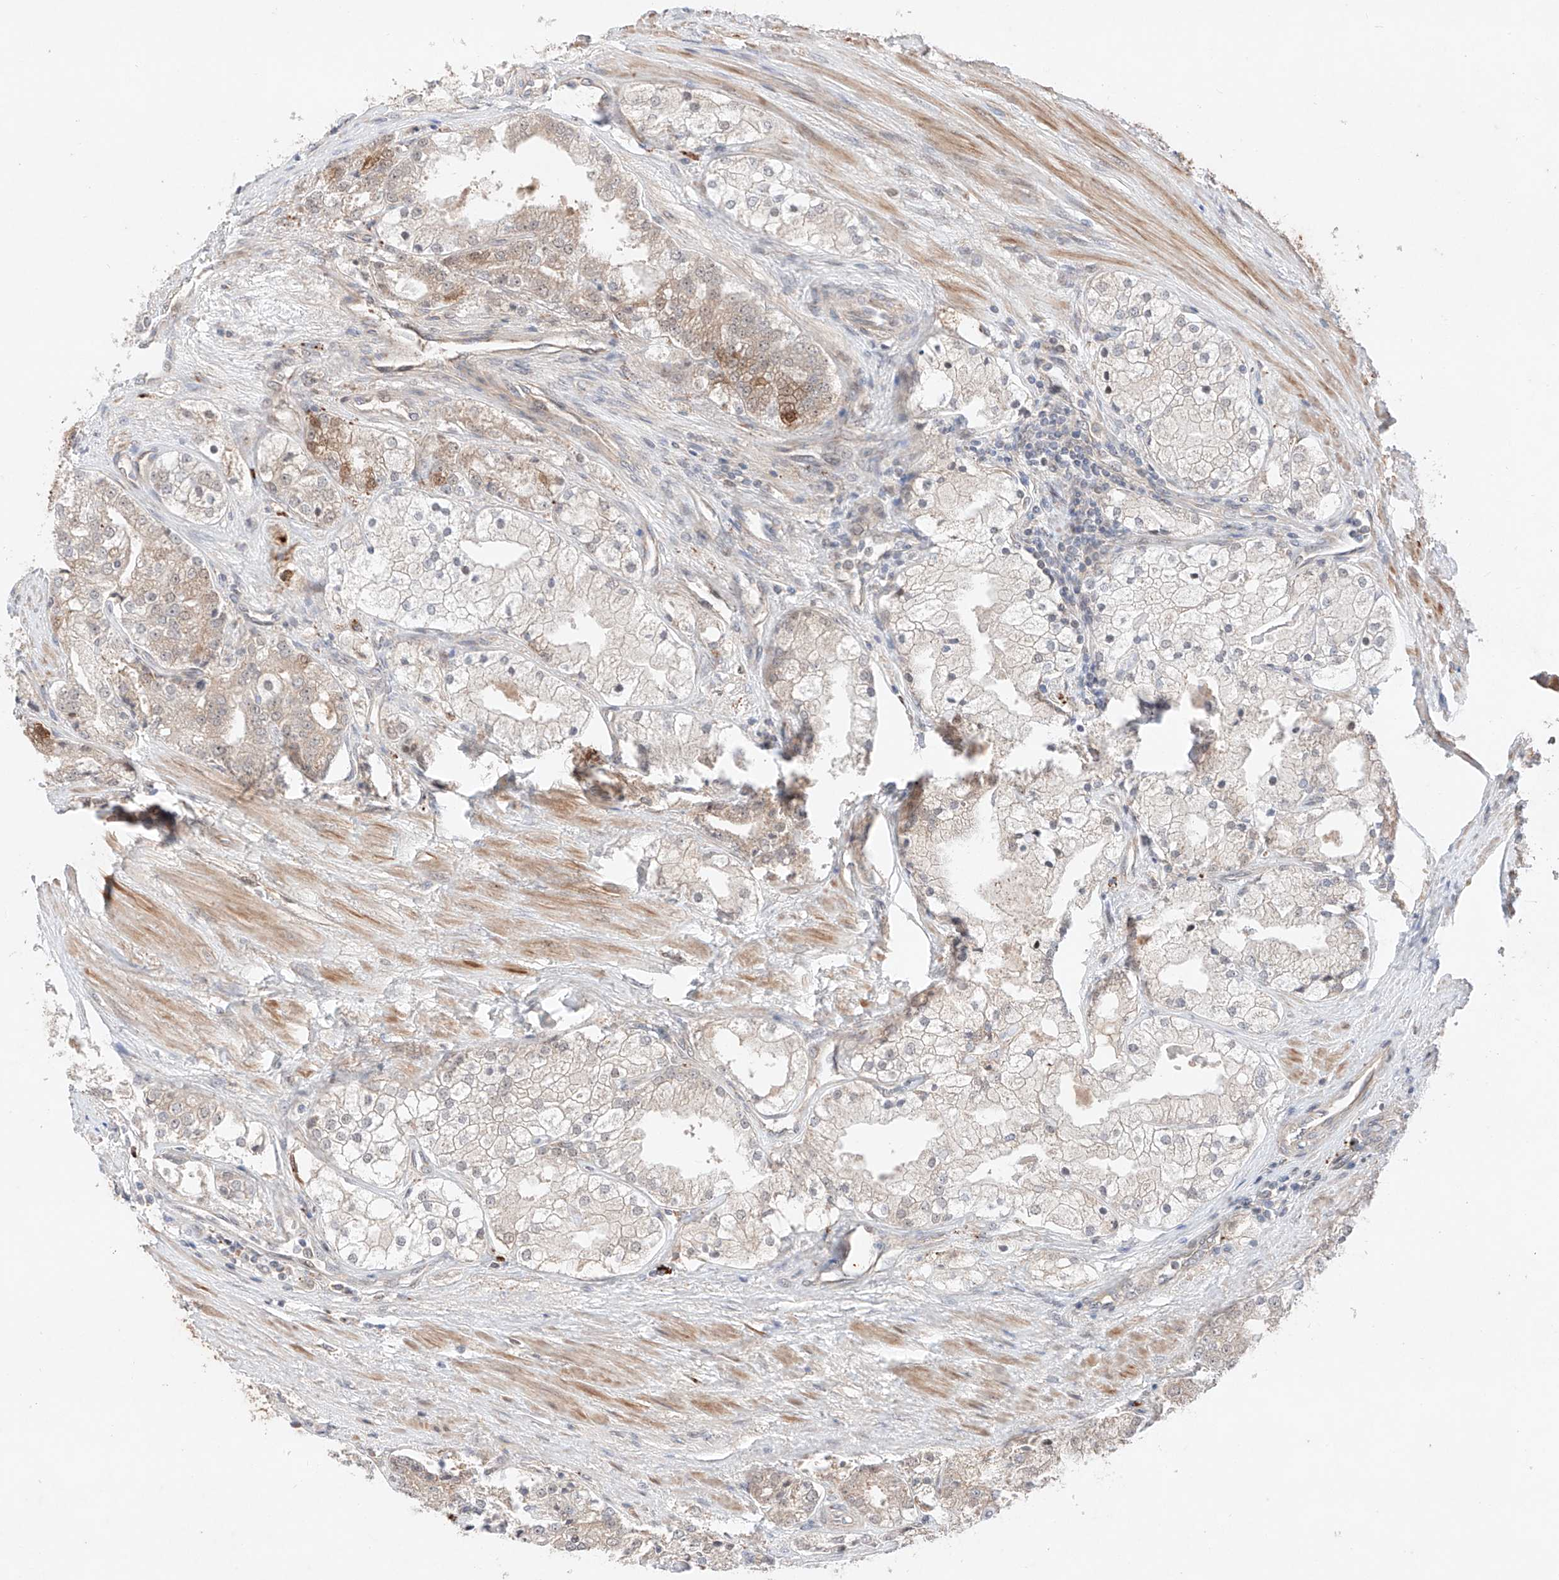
{"staining": {"intensity": "moderate", "quantity": "25%-75%", "location": "cytoplasmic/membranous"}, "tissue": "prostate cancer", "cell_type": "Tumor cells", "image_type": "cancer", "snomed": [{"axis": "morphology", "description": "Adenocarcinoma, High grade"}, {"axis": "topography", "description": "Prostate"}], "caption": "Immunohistochemical staining of human prostate high-grade adenocarcinoma reveals medium levels of moderate cytoplasmic/membranous protein expression in approximately 25%-75% of tumor cells.", "gene": "GCNT1", "patient": {"sex": "male", "age": 50}}